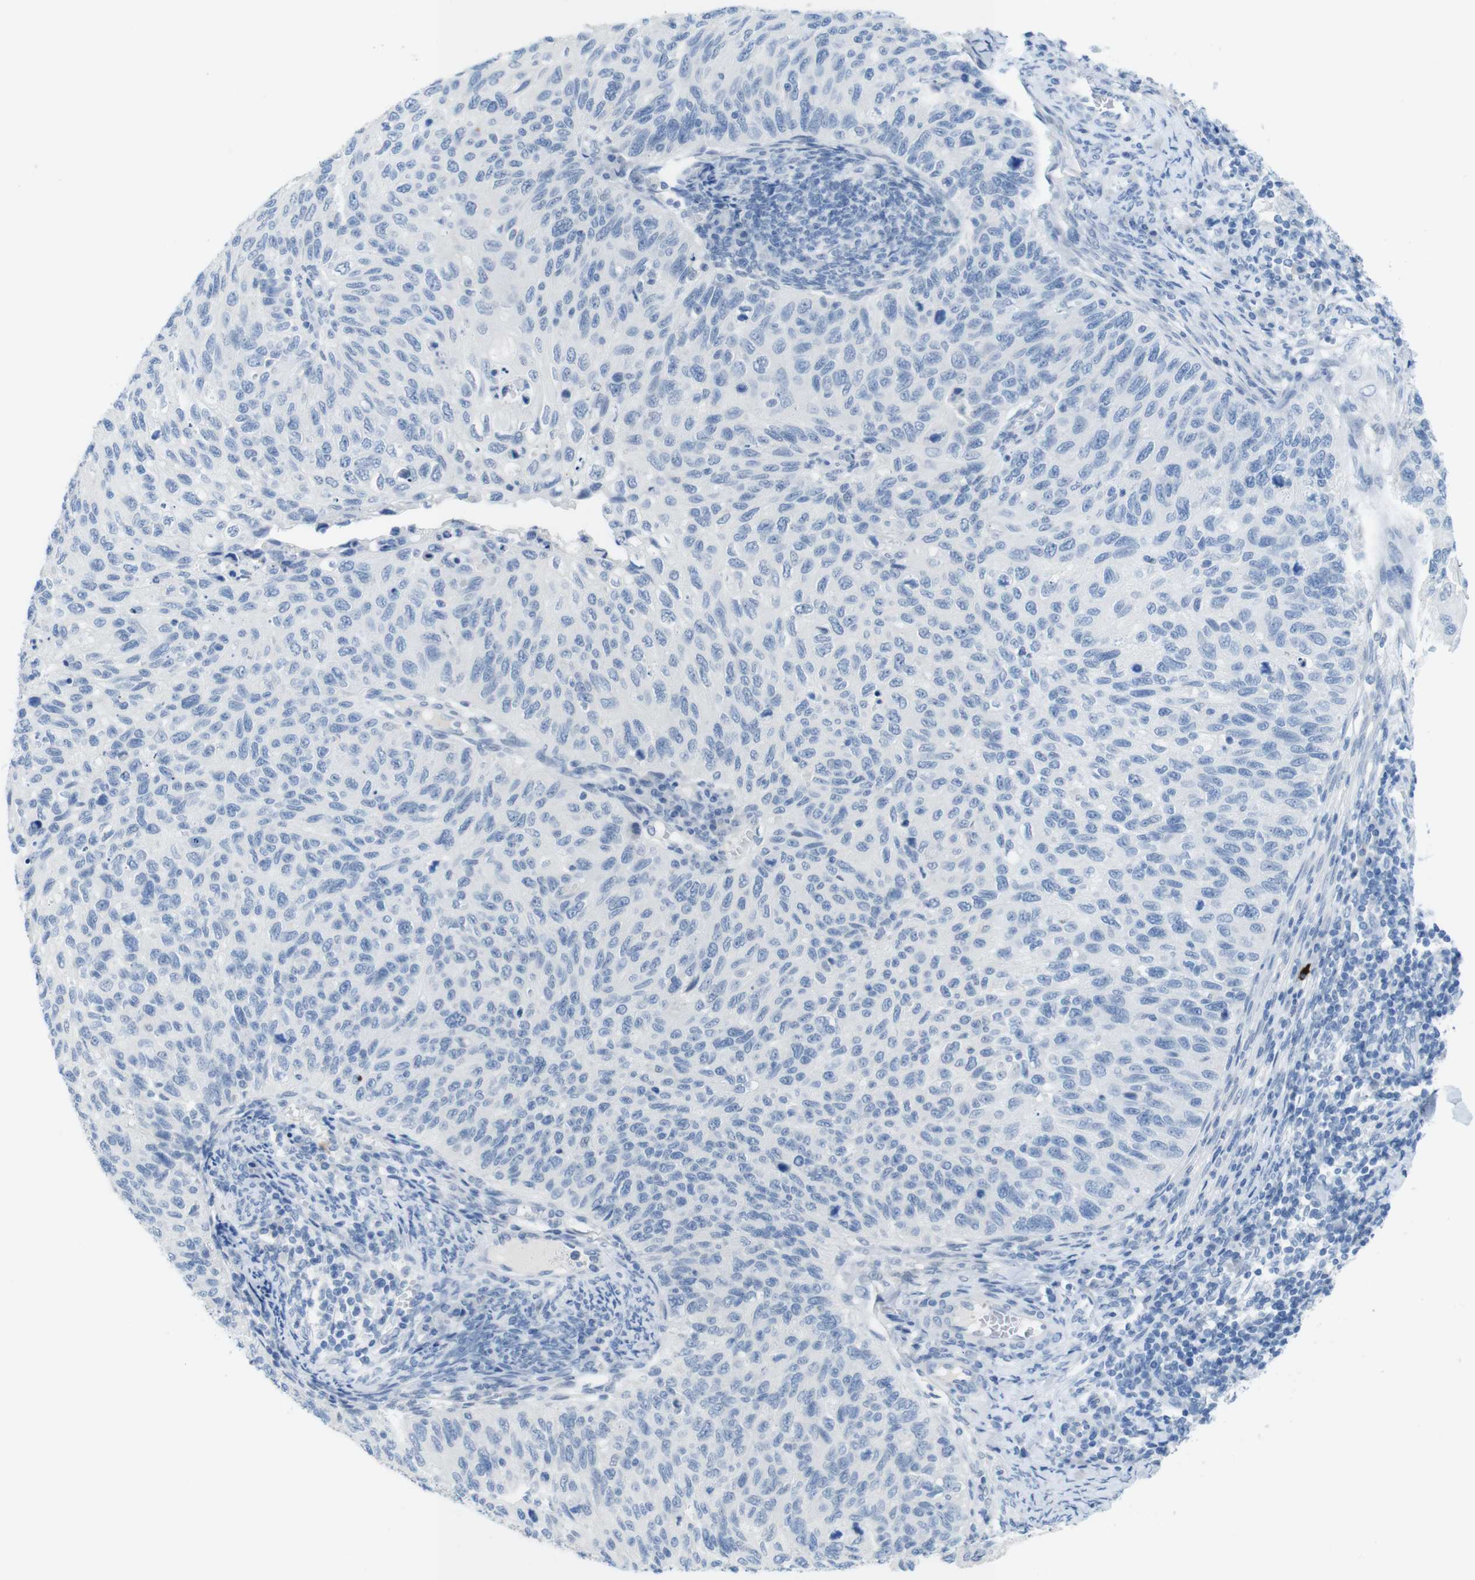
{"staining": {"intensity": "negative", "quantity": "none", "location": "none"}, "tissue": "cervical cancer", "cell_type": "Tumor cells", "image_type": "cancer", "snomed": [{"axis": "morphology", "description": "Squamous cell carcinoma, NOS"}, {"axis": "topography", "description": "Cervix"}], "caption": "Human squamous cell carcinoma (cervical) stained for a protein using IHC demonstrates no positivity in tumor cells.", "gene": "OPN1SW", "patient": {"sex": "female", "age": 70}}